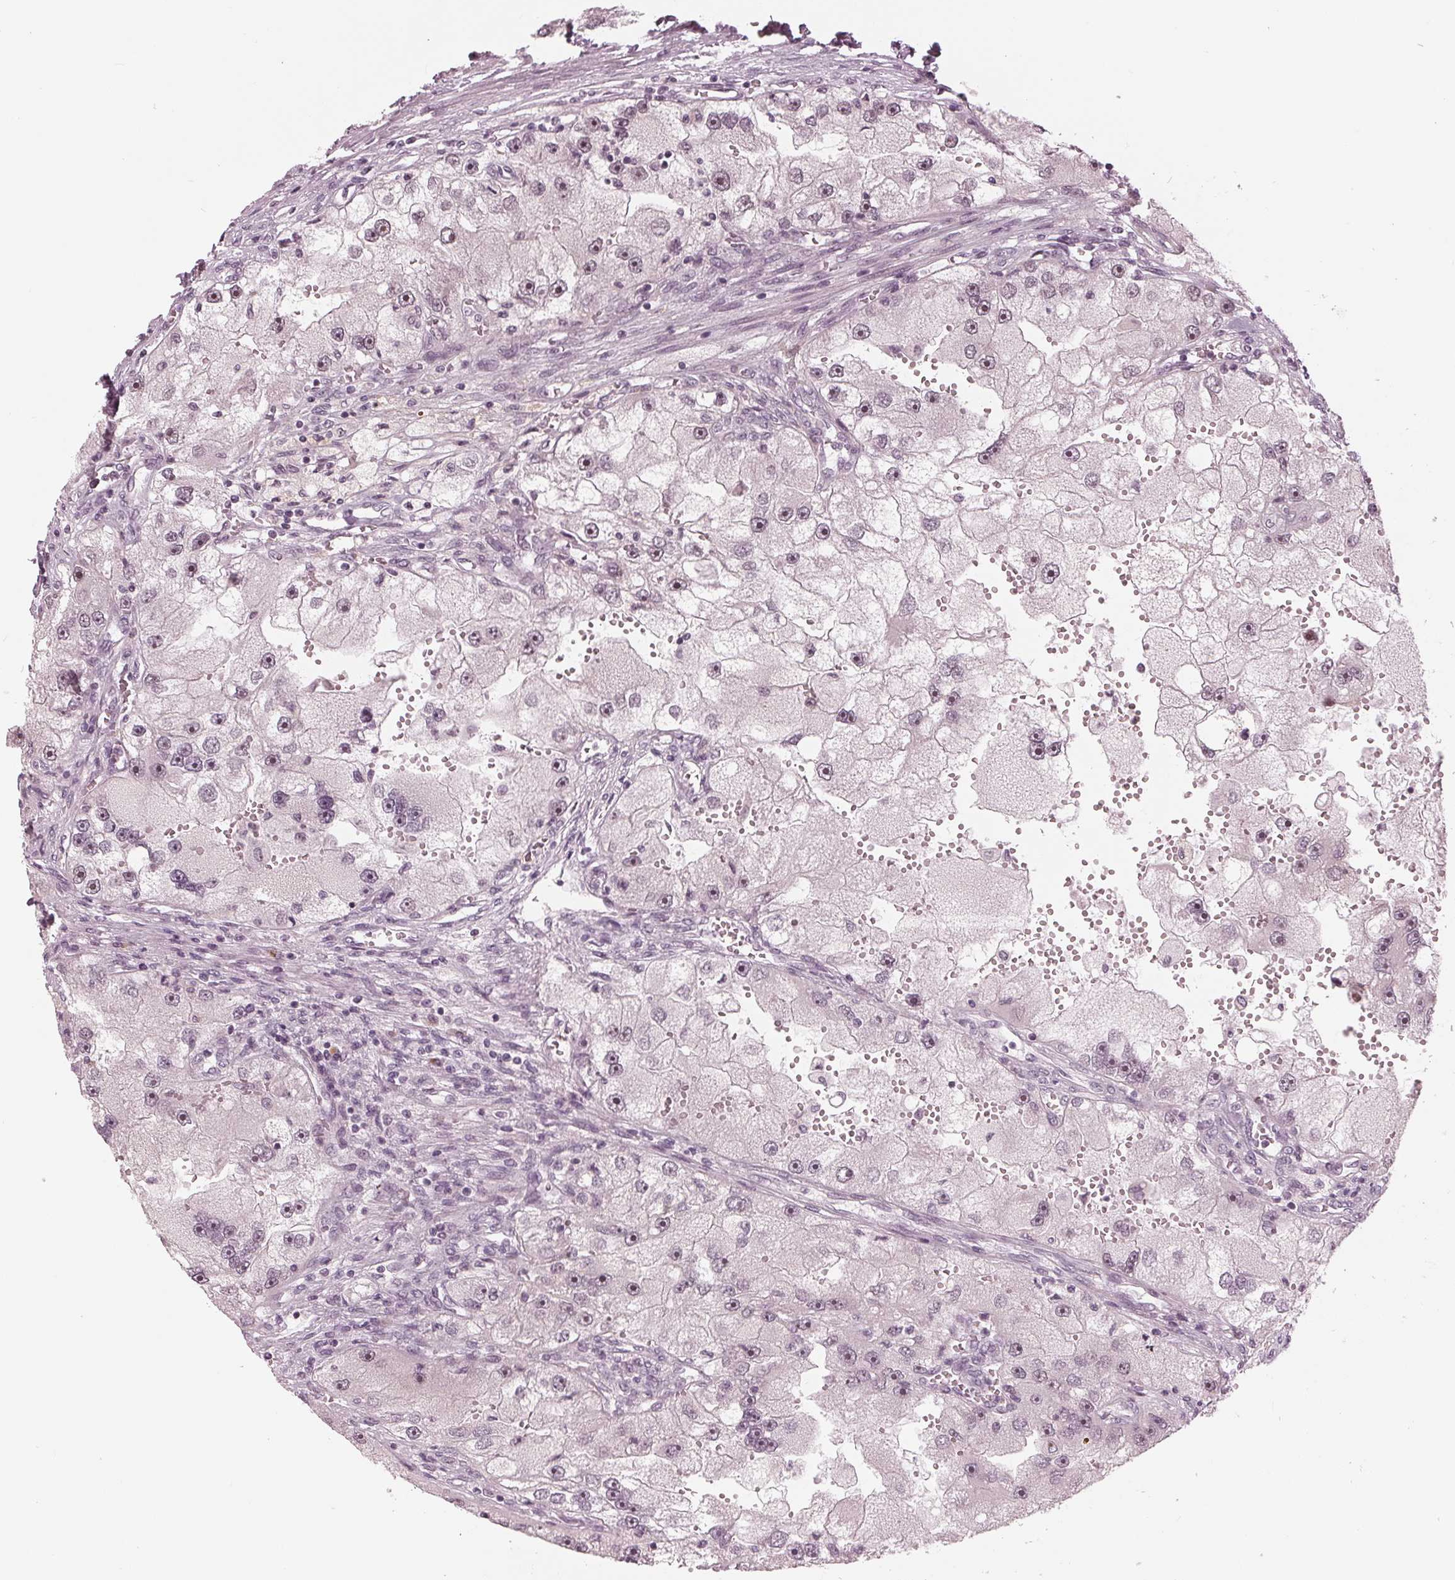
{"staining": {"intensity": "moderate", "quantity": "25%-75%", "location": "nuclear"}, "tissue": "renal cancer", "cell_type": "Tumor cells", "image_type": "cancer", "snomed": [{"axis": "morphology", "description": "Adenocarcinoma, NOS"}, {"axis": "topography", "description": "Kidney"}], "caption": "Protein expression analysis of renal adenocarcinoma shows moderate nuclear expression in approximately 25%-75% of tumor cells.", "gene": "SLX4", "patient": {"sex": "male", "age": 63}}